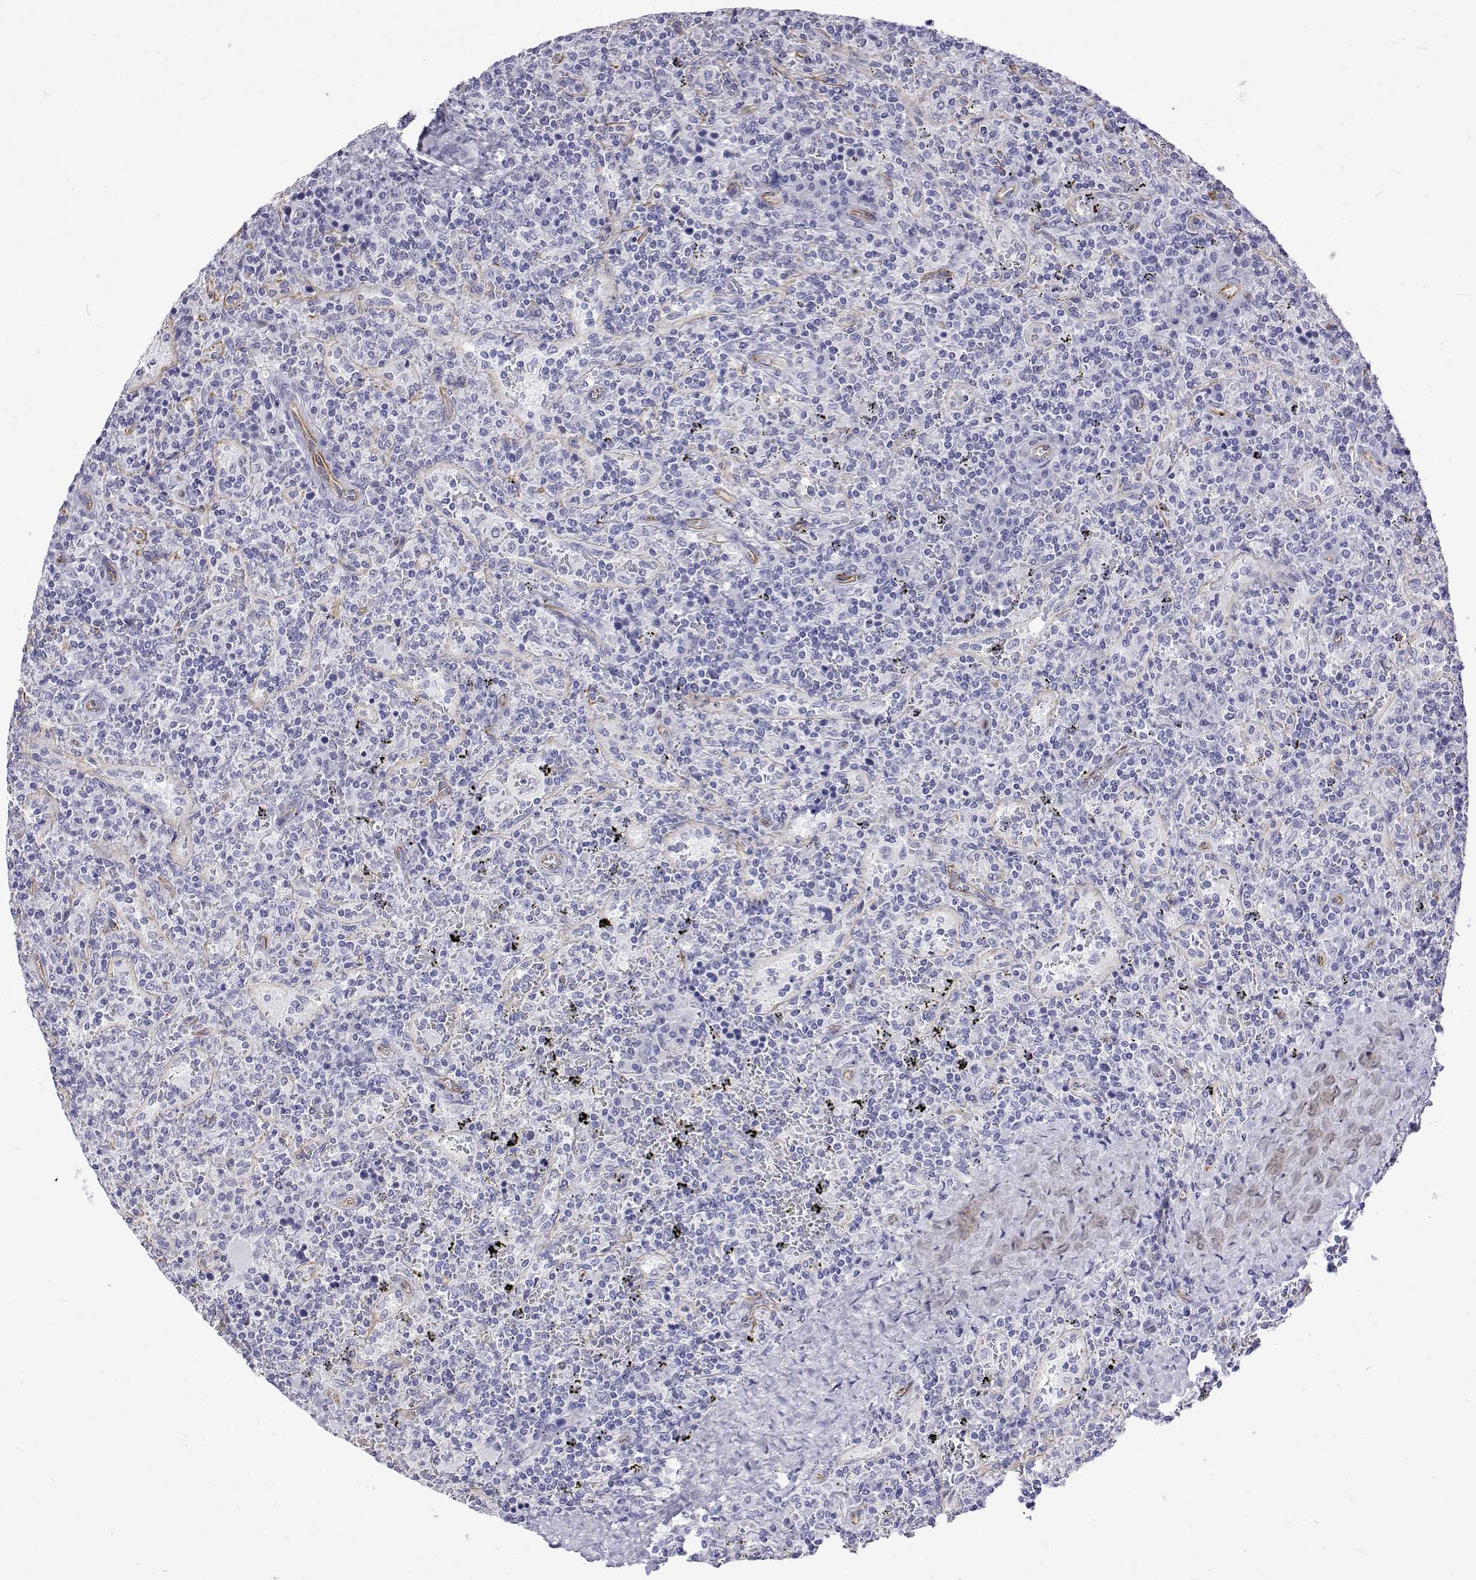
{"staining": {"intensity": "negative", "quantity": "none", "location": "none"}, "tissue": "lymphoma", "cell_type": "Tumor cells", "image_type": "cancer", "snomed": [{"axis": "morphology", "description": "Malignant lymphoma, non-Hodgkin's type, Low grade"}, {"axis": "topography", "description": "Spleen"}], "caption": "DAB immunohistochemical staining of human lymphoma reveals no significant positivity in tumor cells.", "gene": "OPRPN", "patient": {"sex": "male", "age": 62}}